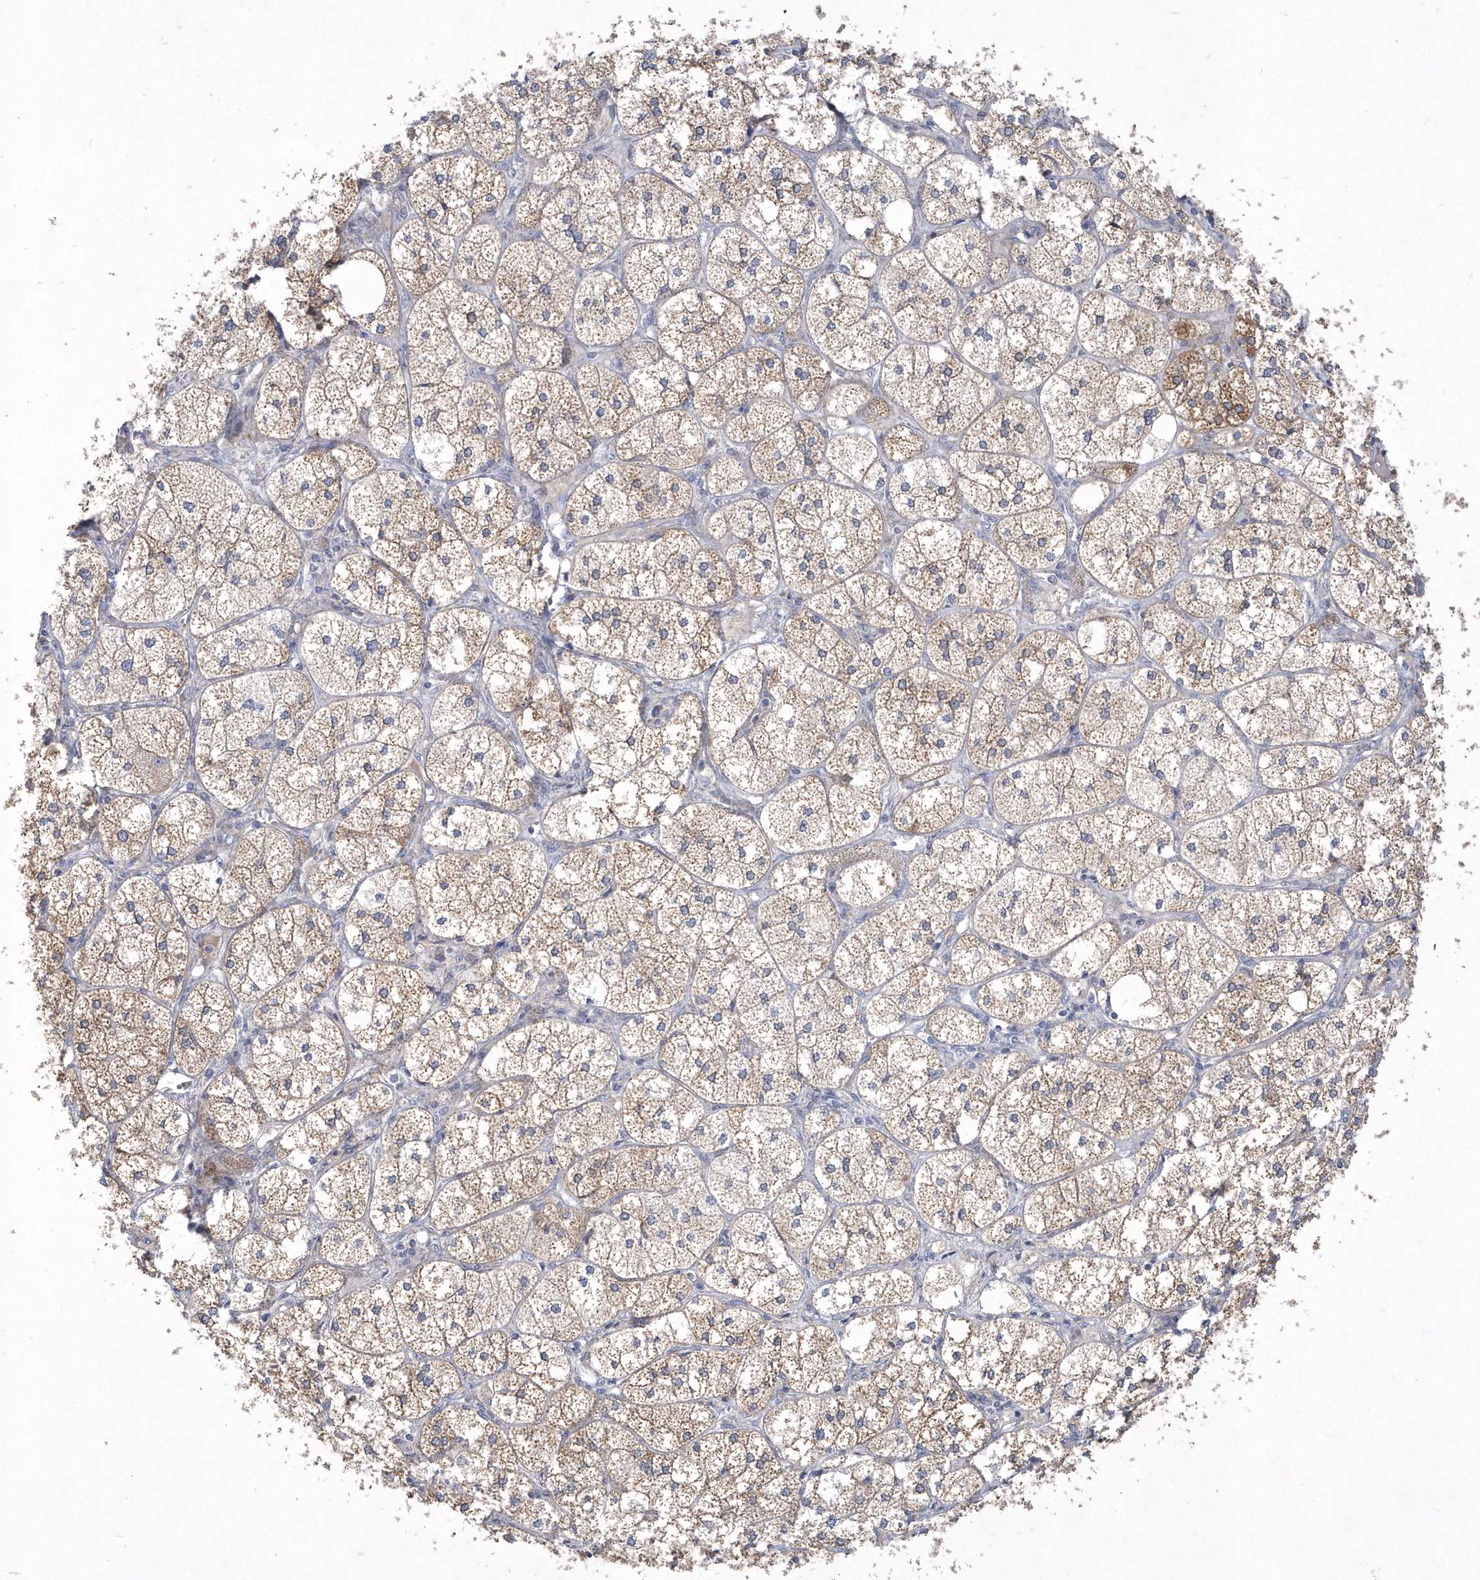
{"staining": {"intensity": "strong", "quantity": "25%-75%", "location": "cytoplasmic/membranous"}, "tissue": "adrenal gland", "cell_type": "Glandular cells", "image_type": "normal", "snomed": [{"axis": "morphology", "description": "Normal tissue, NOS"}, {"axis": "topography", "description": "Adrenal gland"}], "caption": "Glandular cells show strong cytoplasmic/membranous expression in approximately 25%-75% of cells in unremarkable adrenal gland.", "gene": "DGAT1", "patient": {"sex": "female", "age": 61}}